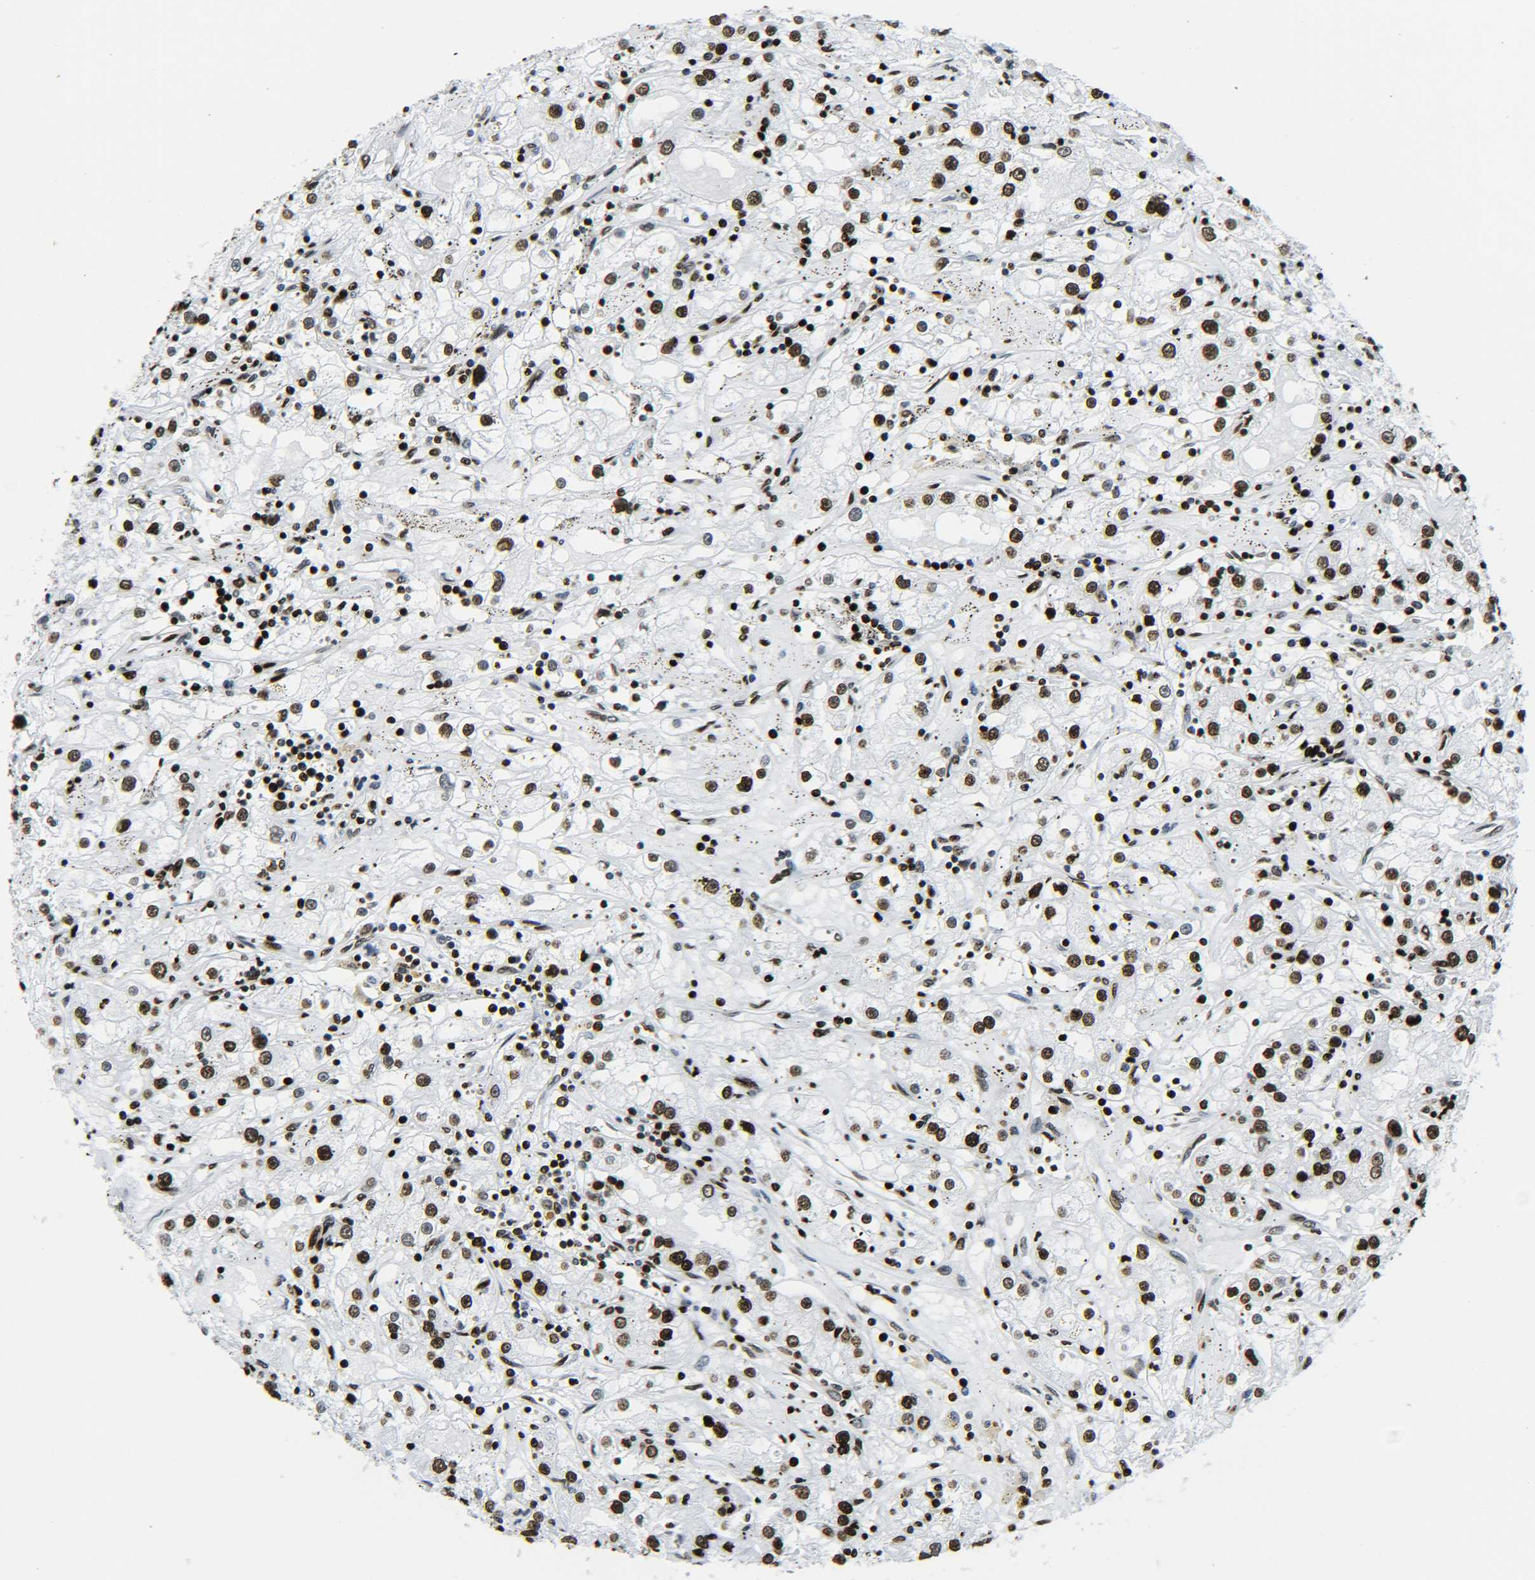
{"staining": {"intensity": "strong", "quantity": "25%-75%", "location": "nuclear"}, "tissue": "renal cancer", "cell_type": "Tumor cells", "image_type": "cancer", "snomed": [{"axis": "morphology", "description": "Adenocarcinoma, NOS"}, {"axis": "topography", "description": "Kidney"}], "caption": "Renal adenocarcinoma stained with immunohistochemistry reveals strong nuclear expression in about 25%-75% of tumor cells. (brown staining indicates protein expression, while blue staining denotes nuclei).", "gene": "H2AX", "patient": {"sex": "male", "age": 56}}